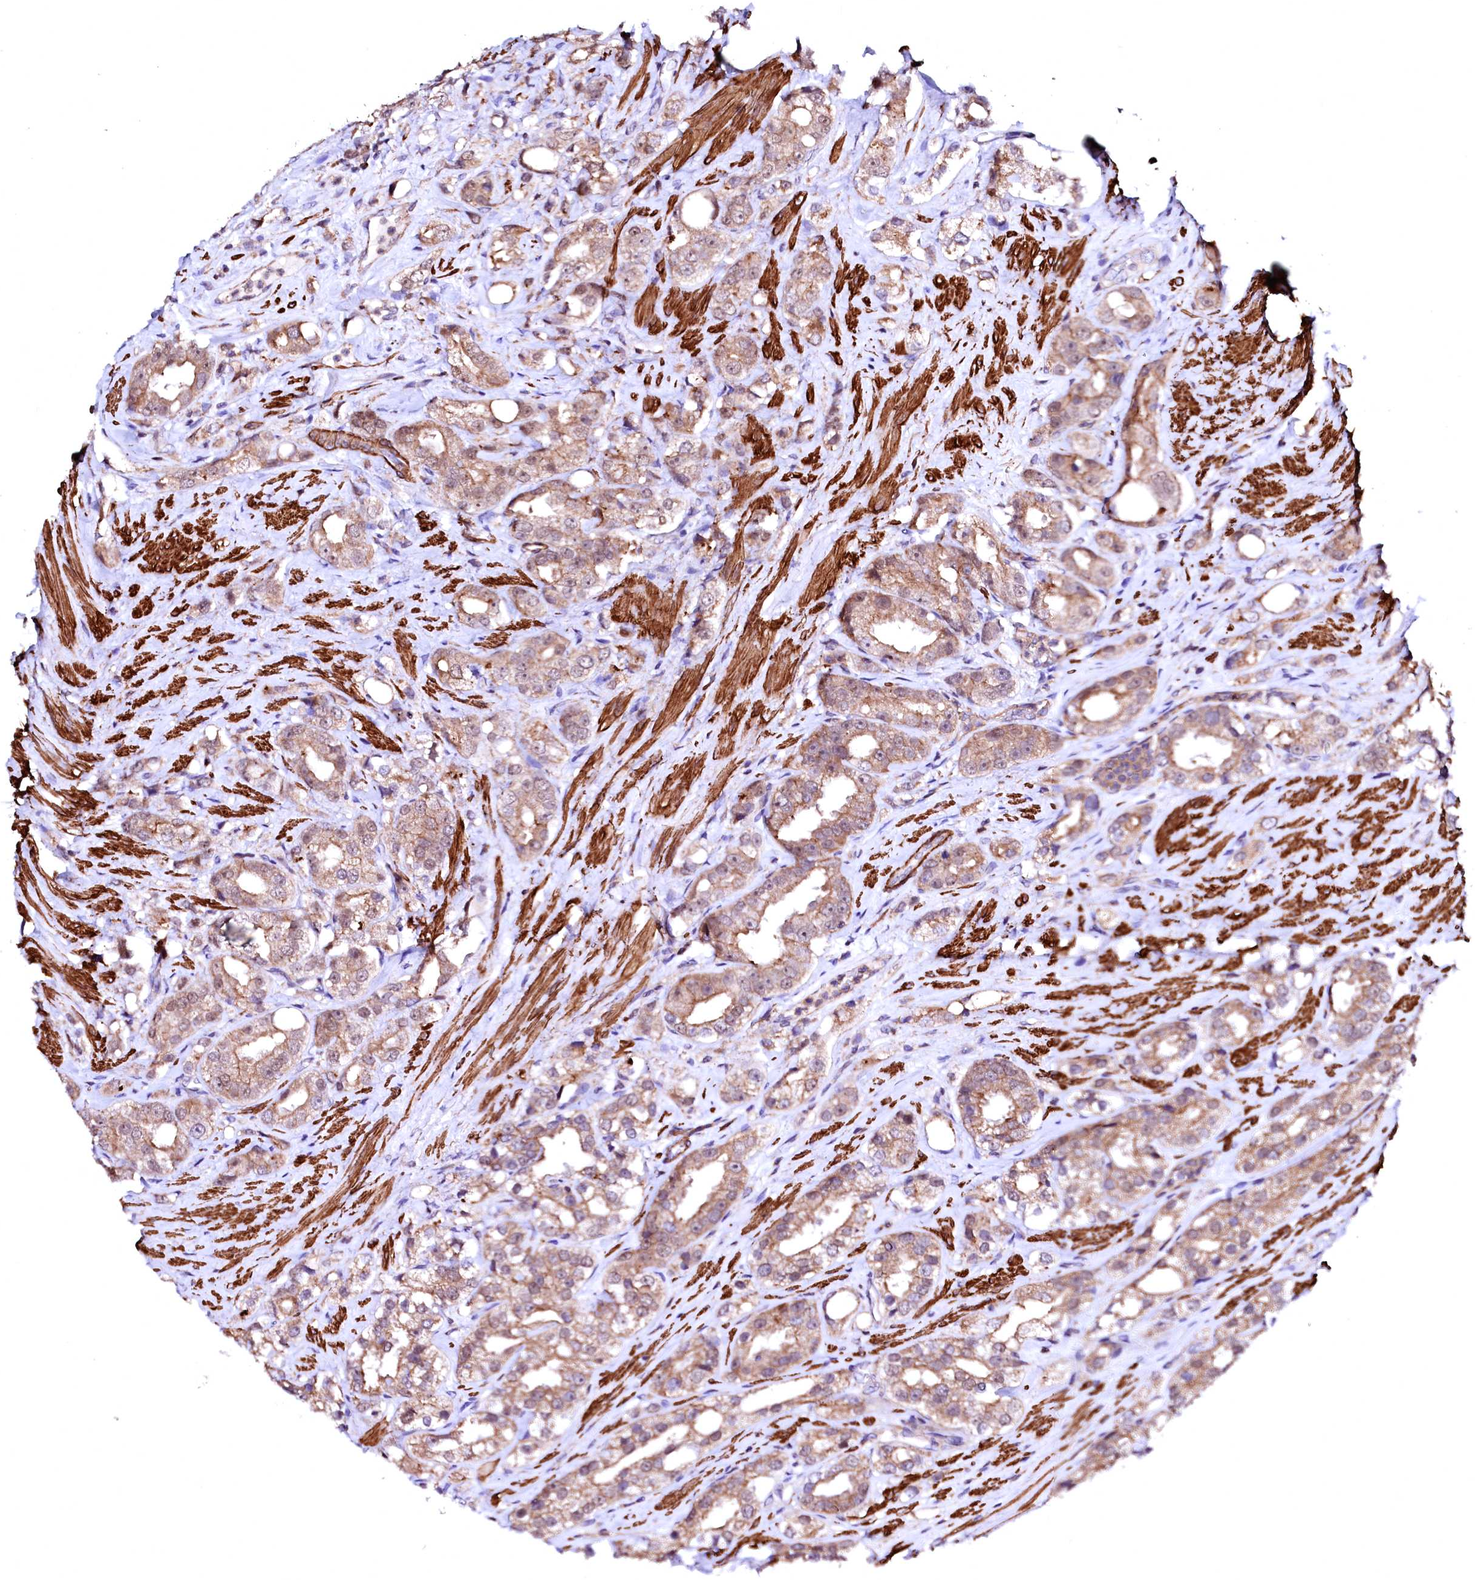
{"staining": {"intensity": "weak", "quantity": ">75%", "location": "cytoplasmic/membranous"}, "tissue": "prostate cancer", "cell_type": "Tumor cells", "image_type": "cancer", "snomed": [{"axis": "morphology", "description": "Adenocarcinoma, NOS"}, {"axis": "topography", "description": "Prostate"}], "caption": "Protein expression analysis of human adenocarcinoma (prostate) reveals weak cytoplasmic/membranous positivity in about >75% of tumor cells.", "gene": "GPR176", "patient": {"sex": "male", "age": 79}}